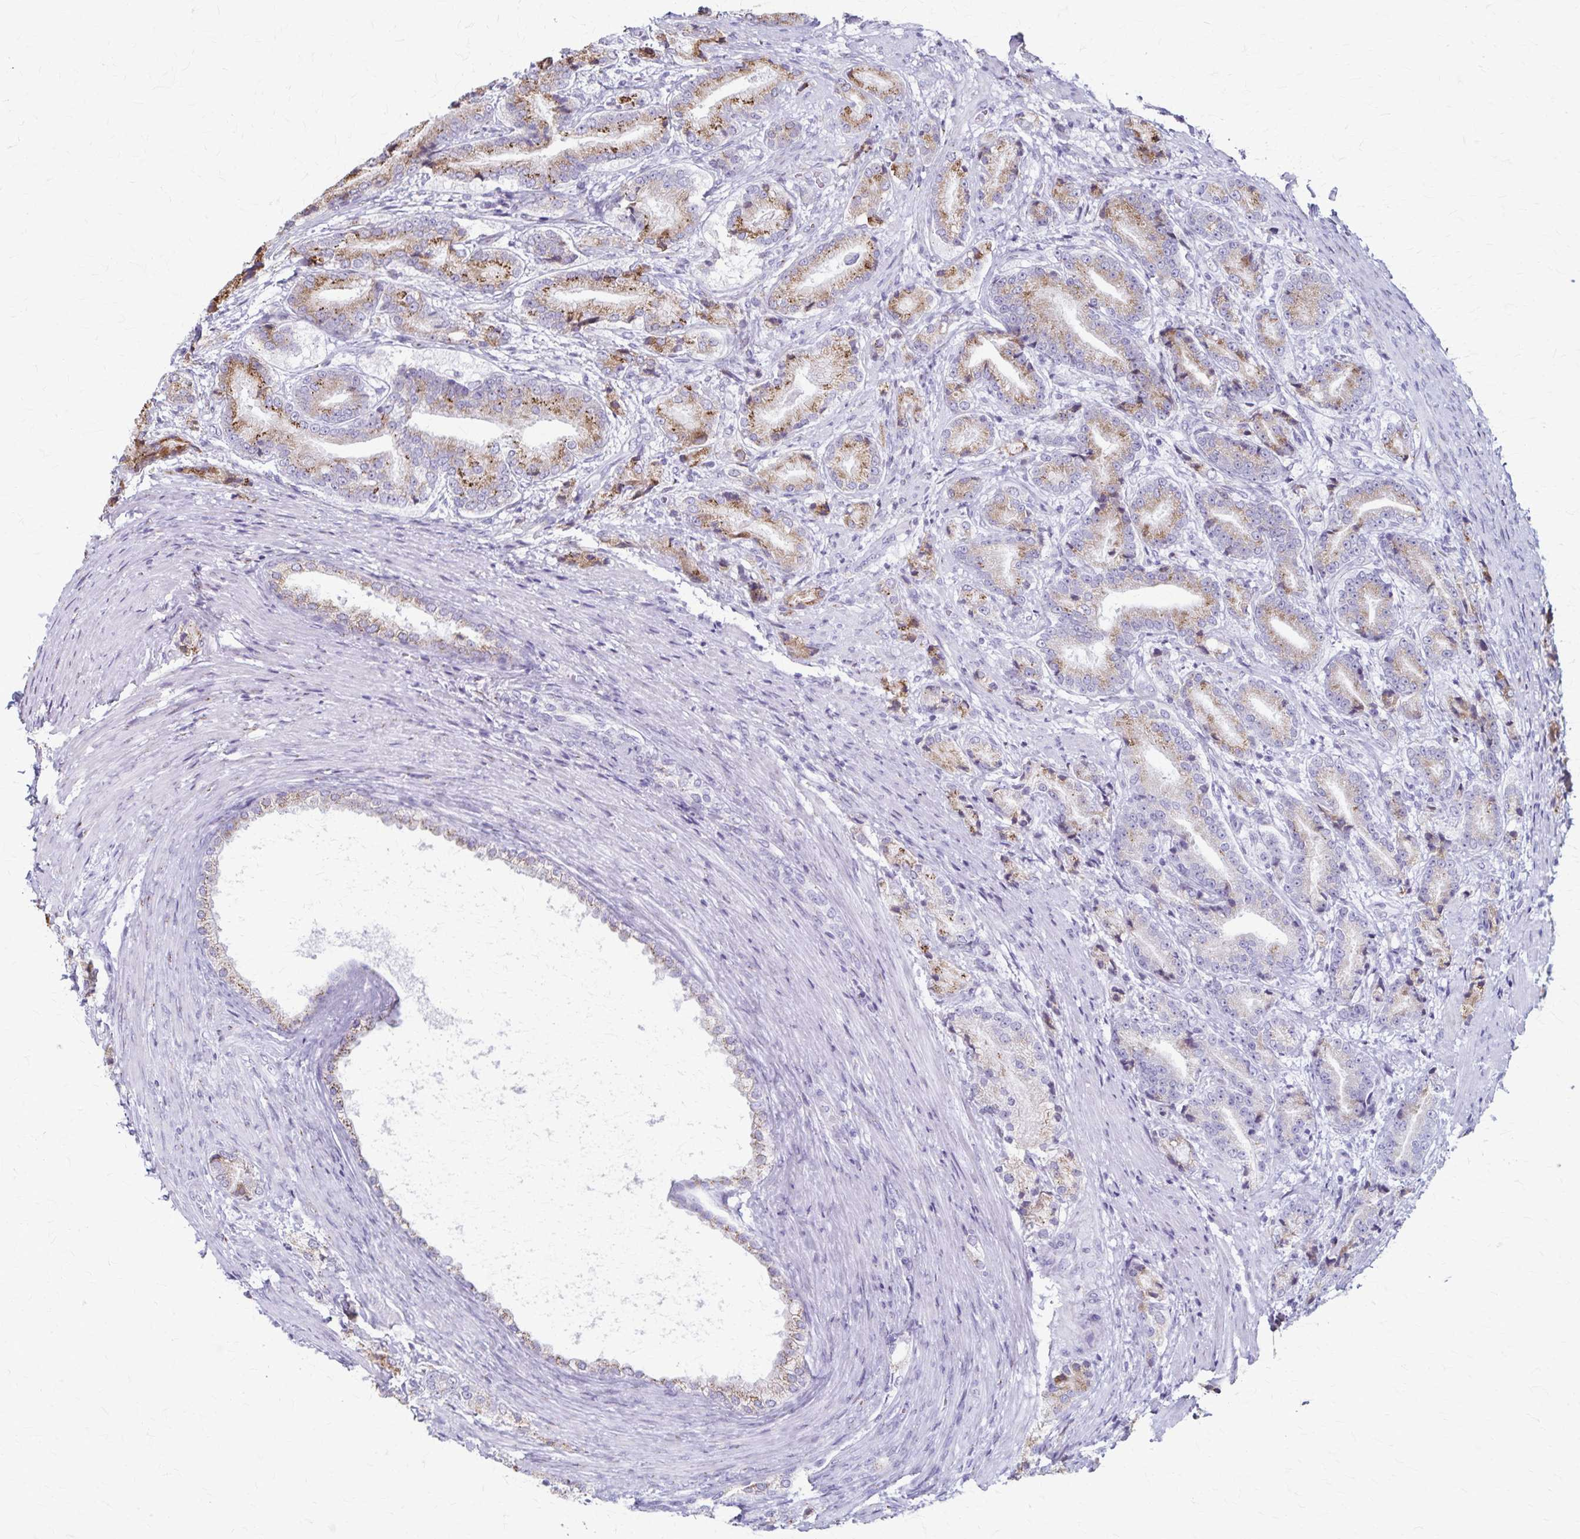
{"staining": {"intensity": "moderate", "quantity": "<25%", "location": "cytoplasmic/membranous"}, "tissue": "prostate cancer", "cell_type": "Tumor cells", "image_type": "cancer", "snomed": [{"axis": "morphology", "description": "Adenocarcinoma, High grade"}, {"axis": "topography", "description": "Prostate and seminal vesicle, NOS"}], "caption": "Immunohistochemical staining of prostate cancer (high-grade adenocarcinoma) demonstrates low levels of moderate cytoplasmic/membranous protein staining in approximately <25% of tumor cells. (DAB IHC with brightfield microscopy, high magnification).", "gene": "MCFD2", "patient": {"sex": "male", "age": 61}}